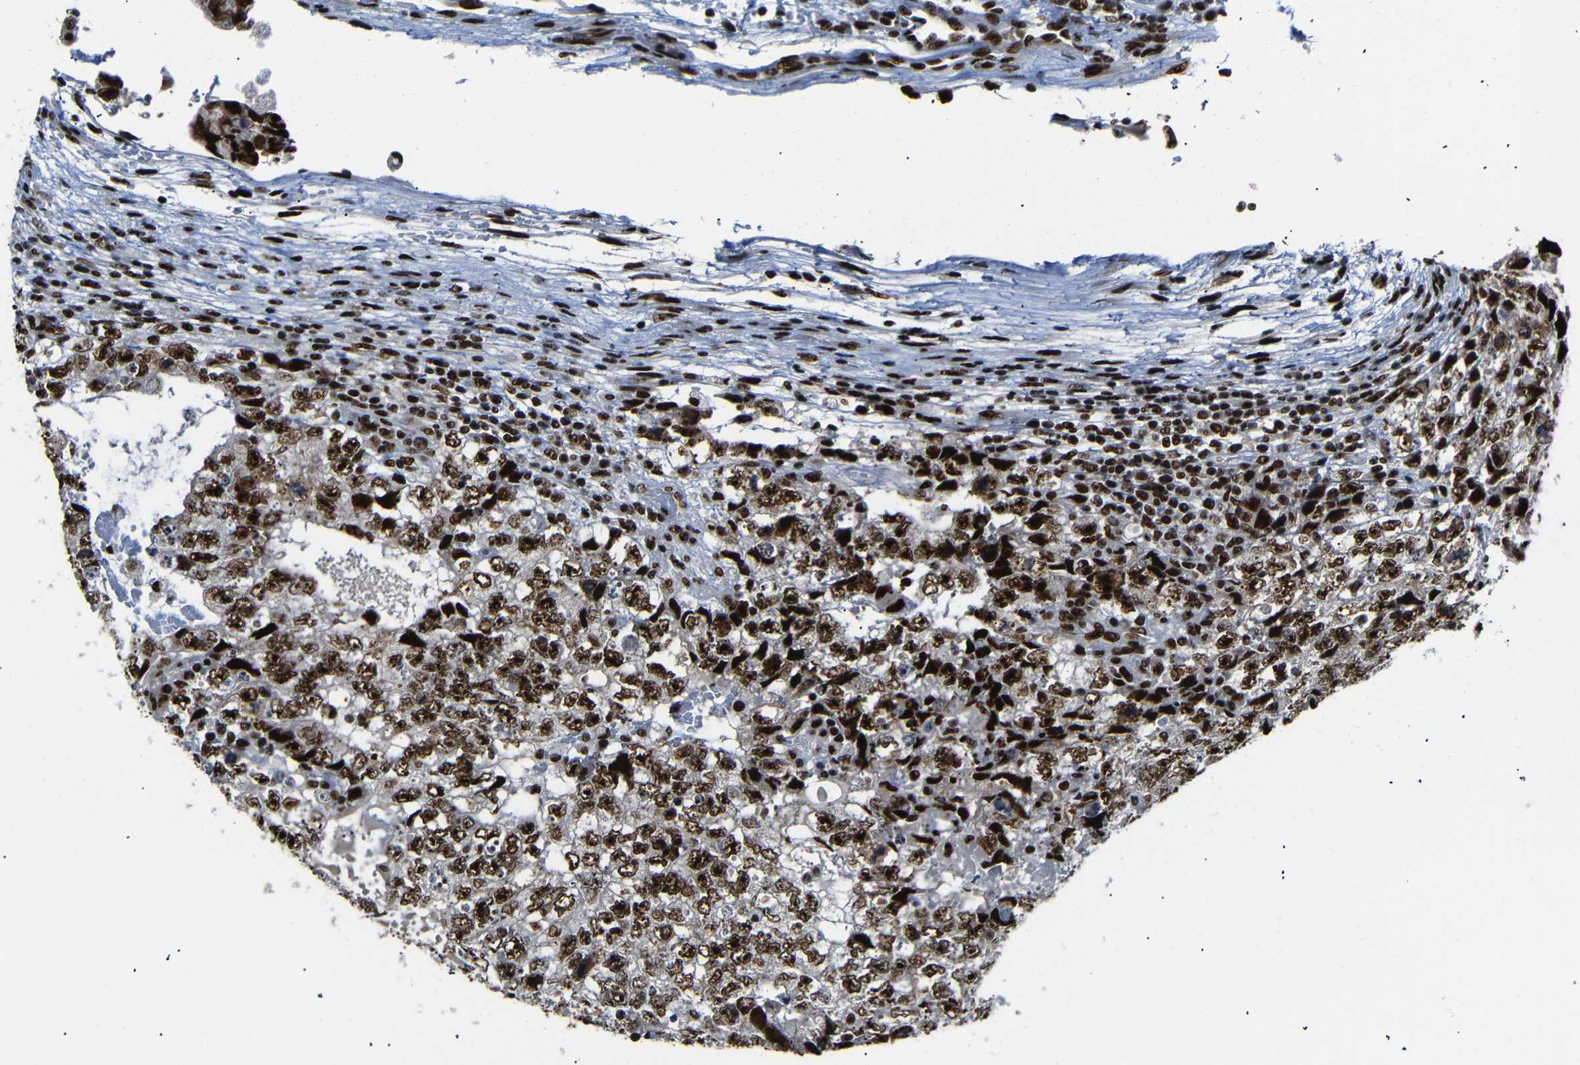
{"staining": {"intensity": "strong", "quantity": ">75%", "location": "nuclear"}, "tissue": "testis cancer", "cell_type": "Tumor cells", "image_type": "cancer", "snomed": [{"axis": "morphology", "description": "Carcinoma, Embryonal, NOS"}, {"axis": "topography", "description": "Testis"}], "caption": "A high-resolution photomicrograph shows immunohistochemistry staining of embryonal carcinoma (testis), which exhibits strong nuclear expression in approximately >75% of tumor cells.", "gene": "SETDB2", "patient": {"sex": "male", "age": 36}}